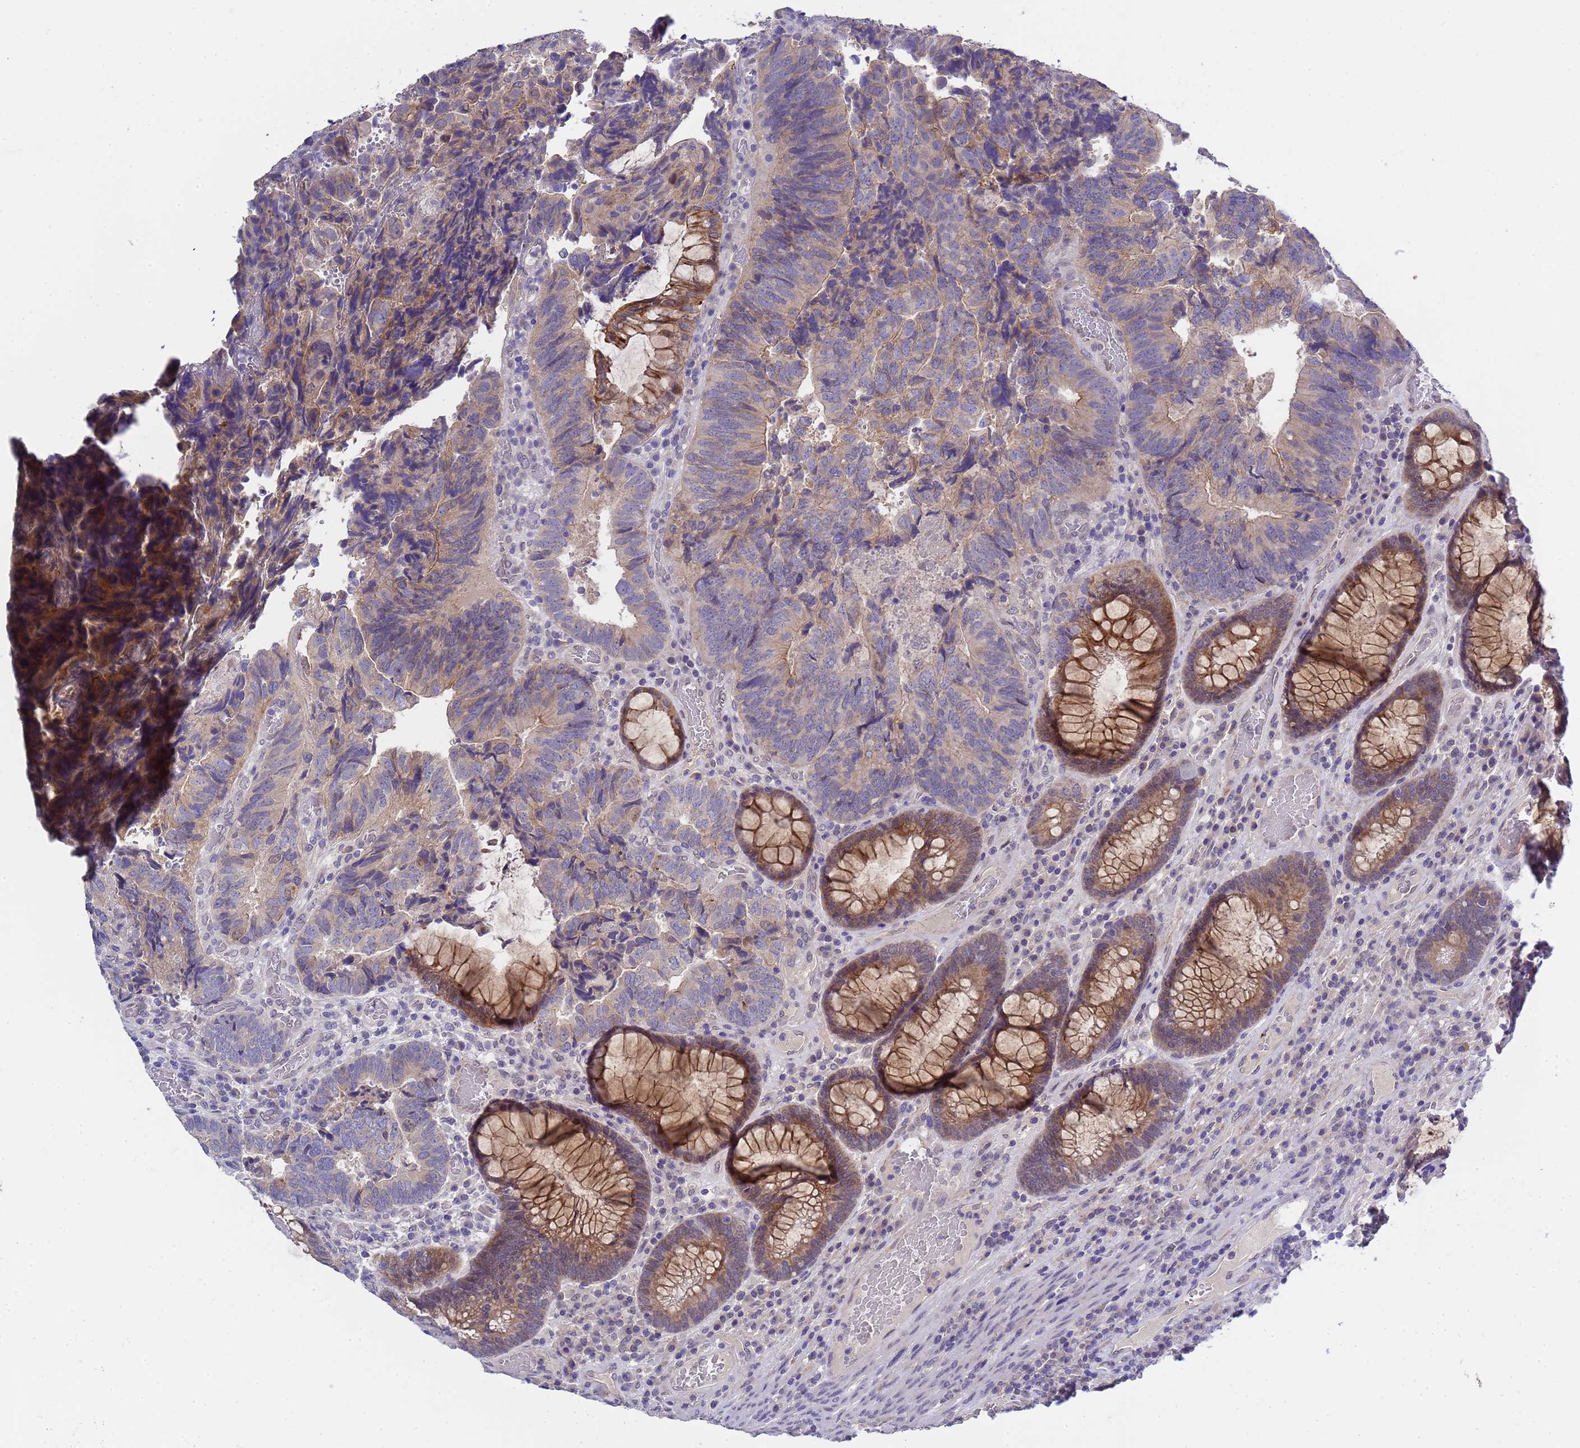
{"staining": {"intensity": "moderate", "quantity": "<25%", "location": "cytoplasmic/membranous"}, "tissue": "colorectal cancer", "cell_type": "Tumor cells", "image_type": "cancer", "snomed": [{"axis": "morphology", "description": "Adenocarcinoma, NOS"}, {"axis": "topography", "description": "Colon"}], "caption": "Protein expression by immunohistochemistry (IHC) shows moderate cytoplasmic/membranous expression in approximately <25% of tumor cells in colorectal adenocarcinoma. Nuclei are stained in blue.", "gene": "TRMT10A", "patient": {"sex": "female", "age": 67}}